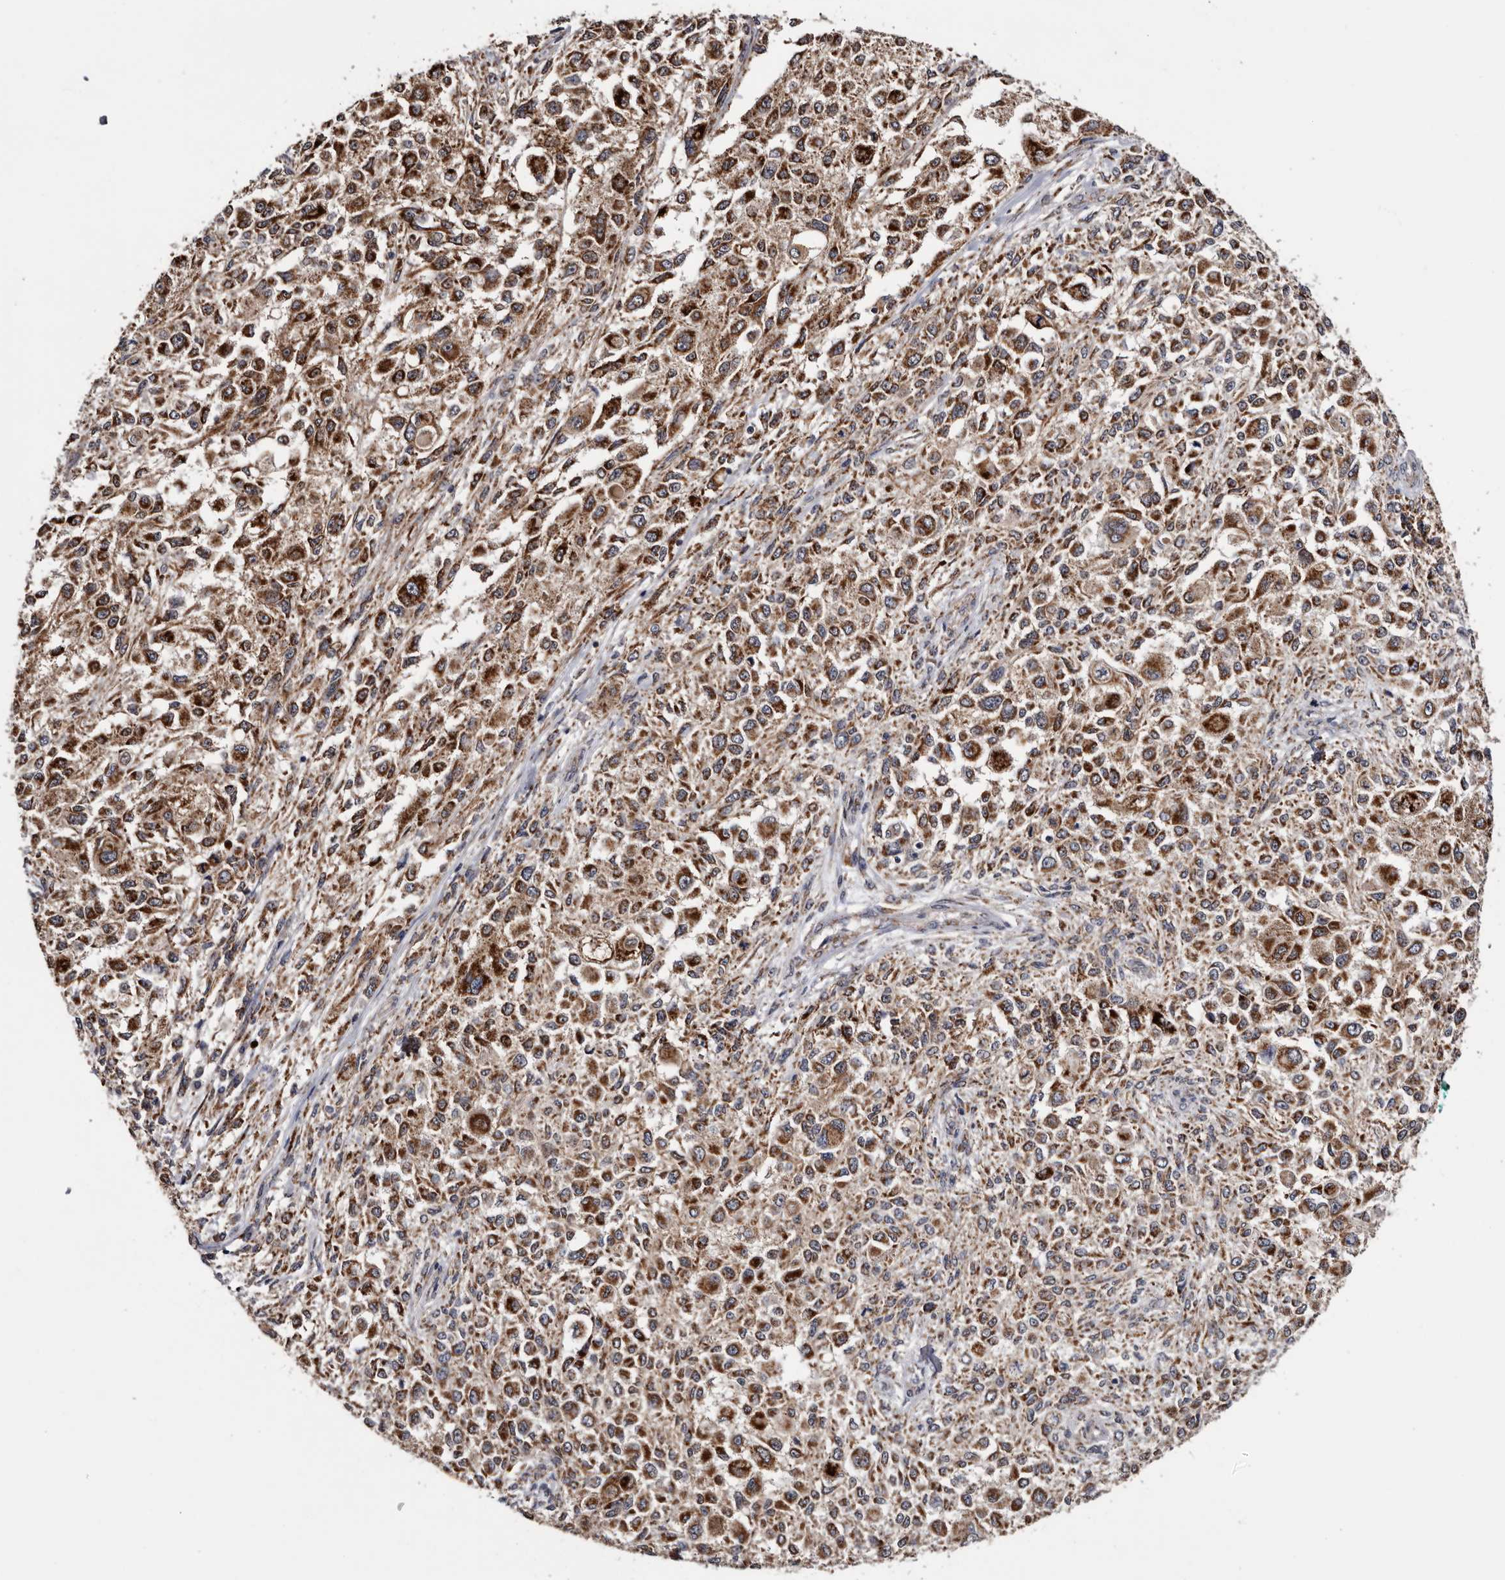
{"staining": {"intensity": "strong", "quantity": "25%-75%", "location": "cytoplasmic/membranous"}, "tissue": "melanoma", "cell_type": "Tumor cells", "image_type": "cancer", "snomed": [{"axis": "morphology", "description": "Necrosis, NOS"}, {"axis": "morphology", "description": "Malignant melanoma, NOS"}, {"axis": "topography", "description": "Skin"}], "caption": "Immunohistochemical staining of human melanoma exhibits high levels of strong cytoplasmic/membranous protein expression in approximately 25%-75% of tumor cells.", "gene": "ARMCX2", "patient": {"sex": "female", "age": 87}}